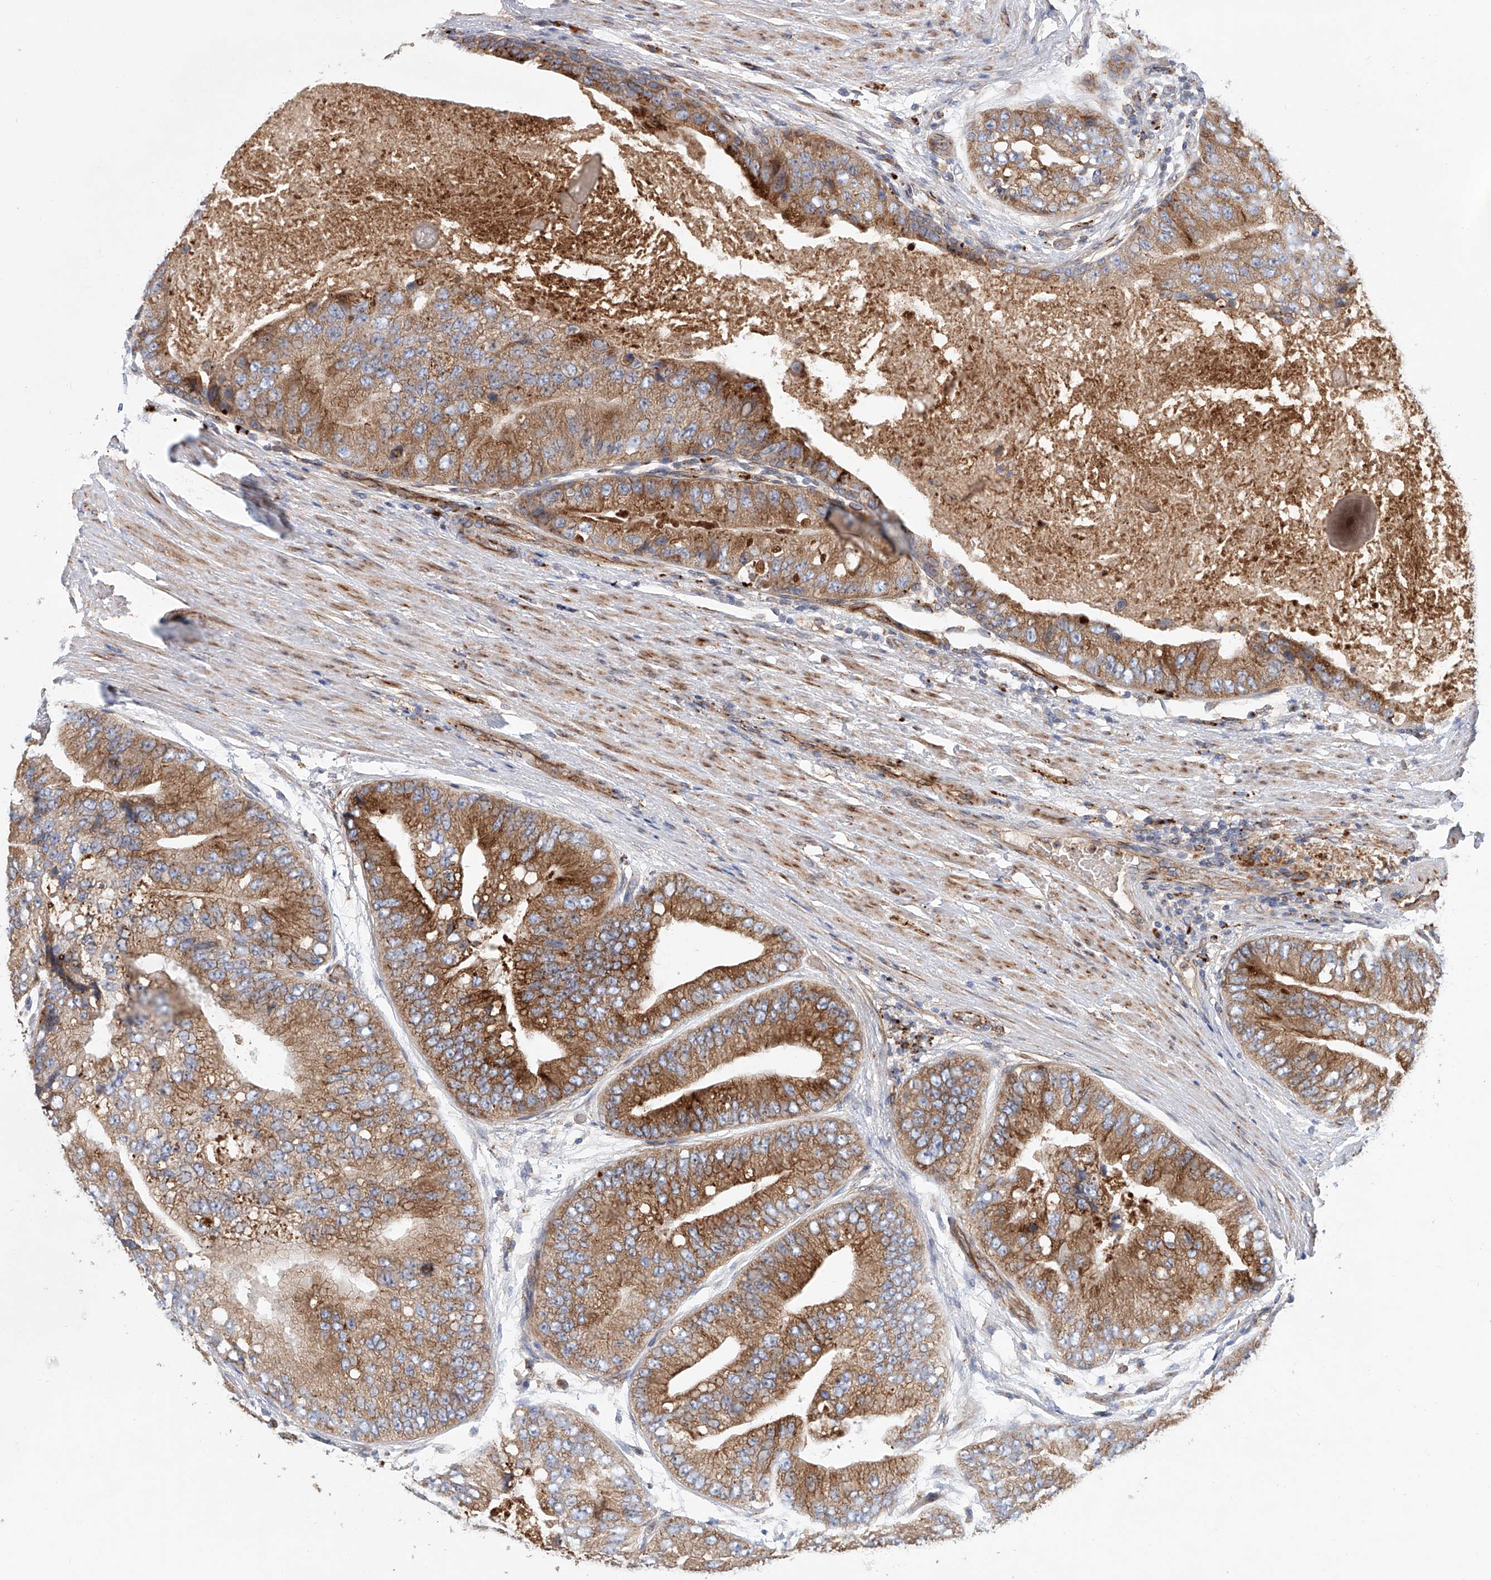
{"staining": {"intensity": "moderate", "quantity": ">75%", "location": "cytoplasmic/membranous"}, "tissue": "prostate cancer", "cell_type": "Tumor cells", "image_type": "cancer", "snomed": [{"axis": "morphology", "description": "Adenocarcinoma, High grade"}, {"axis": "topography", "description": "Prostate"}], "caption": "Immunohistochemistry (IHC) image of high-grade adenocarcinoma (prostate) stained for a protein (brown), which exhibits medium levels of moderate cytoplasmic/membranous staining in approximately >75% of tumor cells.", "gene": "HGSNAT", "patient": {"sex": "male", "age": 70}}